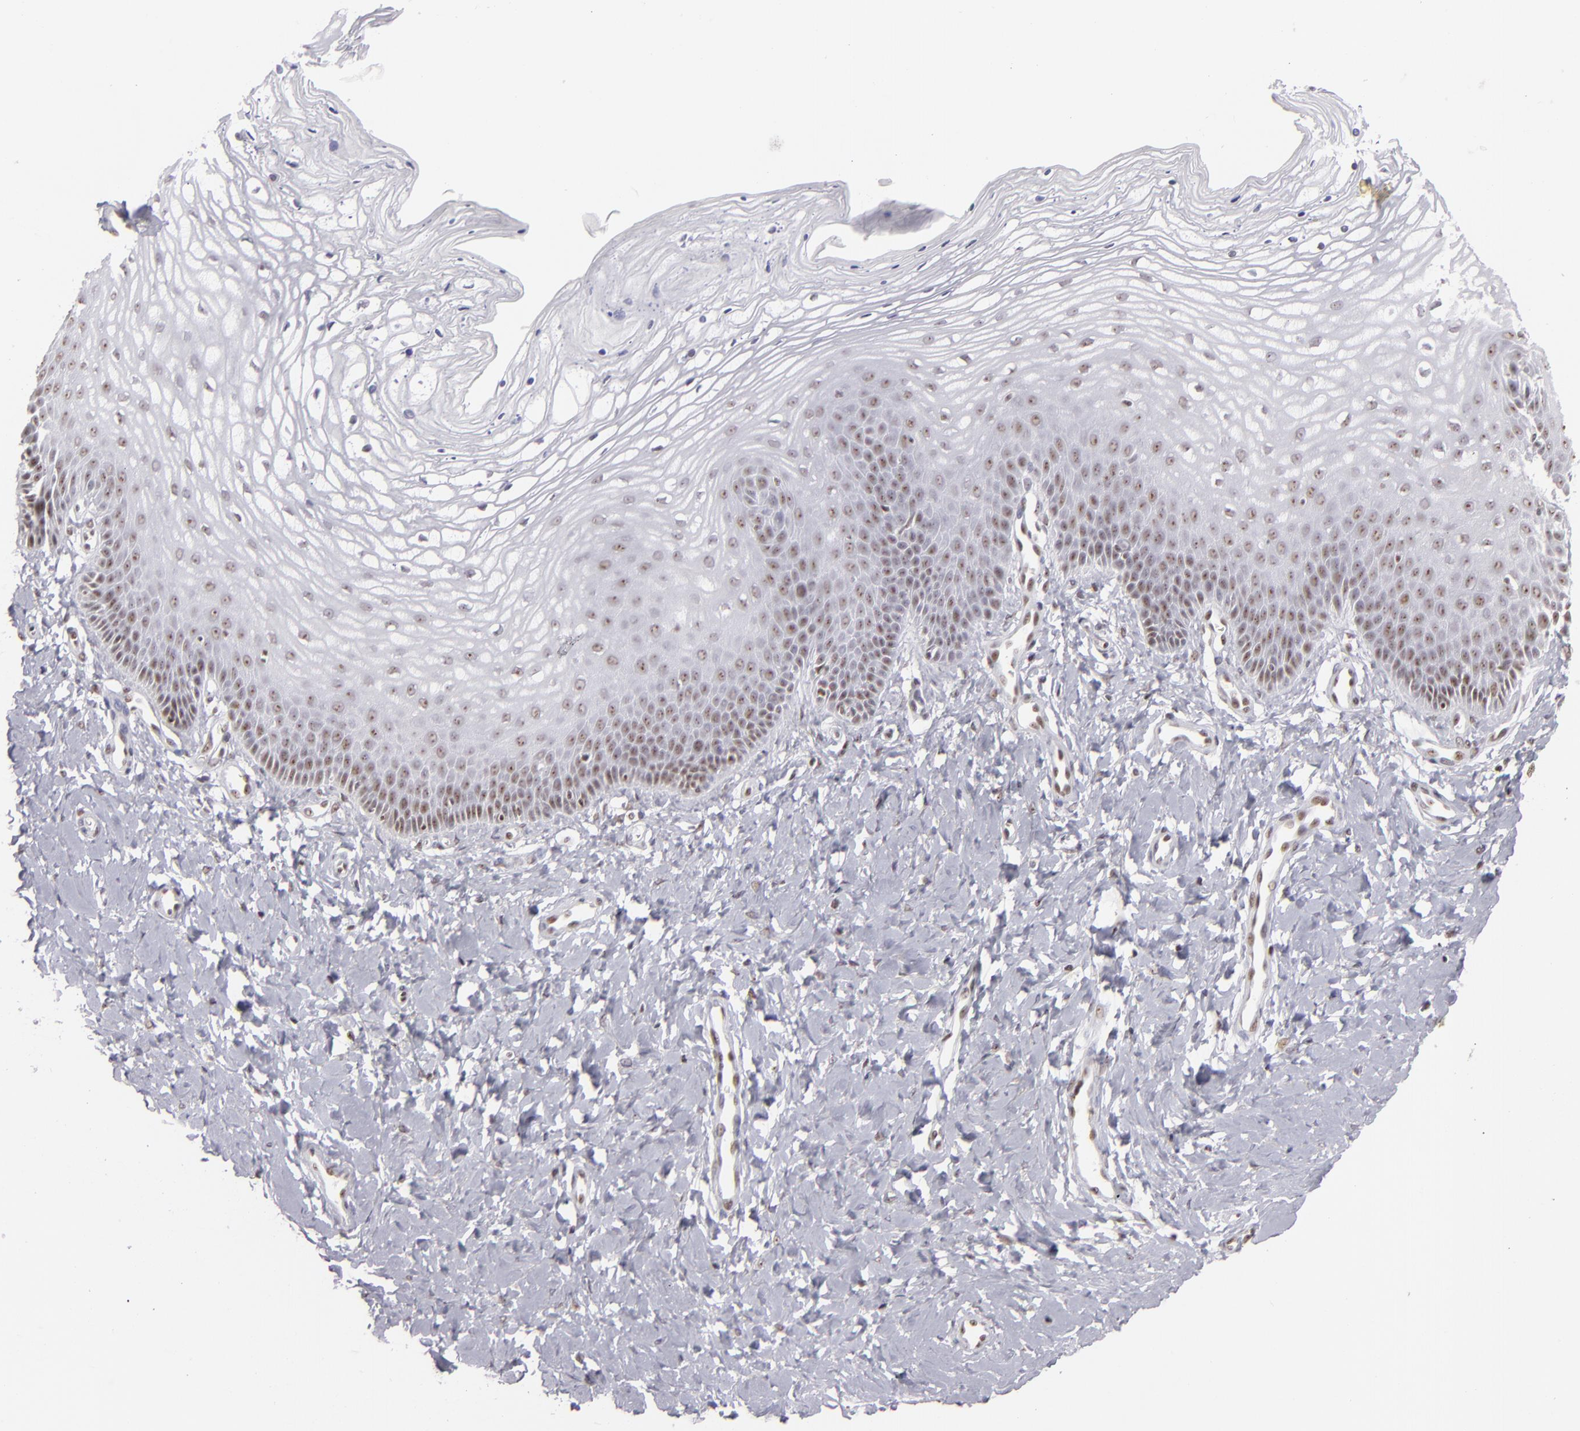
{"staining": {"intensity": "moderate", "quantity": "25%-75%", "location": "nuclear"}, "tissue": "vagina", "cell_type": "Squamous epithelial cells", "image_type": "normal", "snomed": [{"axis": "morphology", "description": "Normal tissue, NOS"}, {"axis": "topography", "description": "Vagina"}], "caption": "Immunohistochemistry (IHC) histopathology image of unremarkable vagina: human vagina stained using immunohistochemistry demonstrates medium levels of moderate protein expression localized specifically in the nuclear of squamous epithelial cells, appearing as a nuclear brown color.", "gene": "DAXX", "patient": {"sex": "female", "age": 68}}